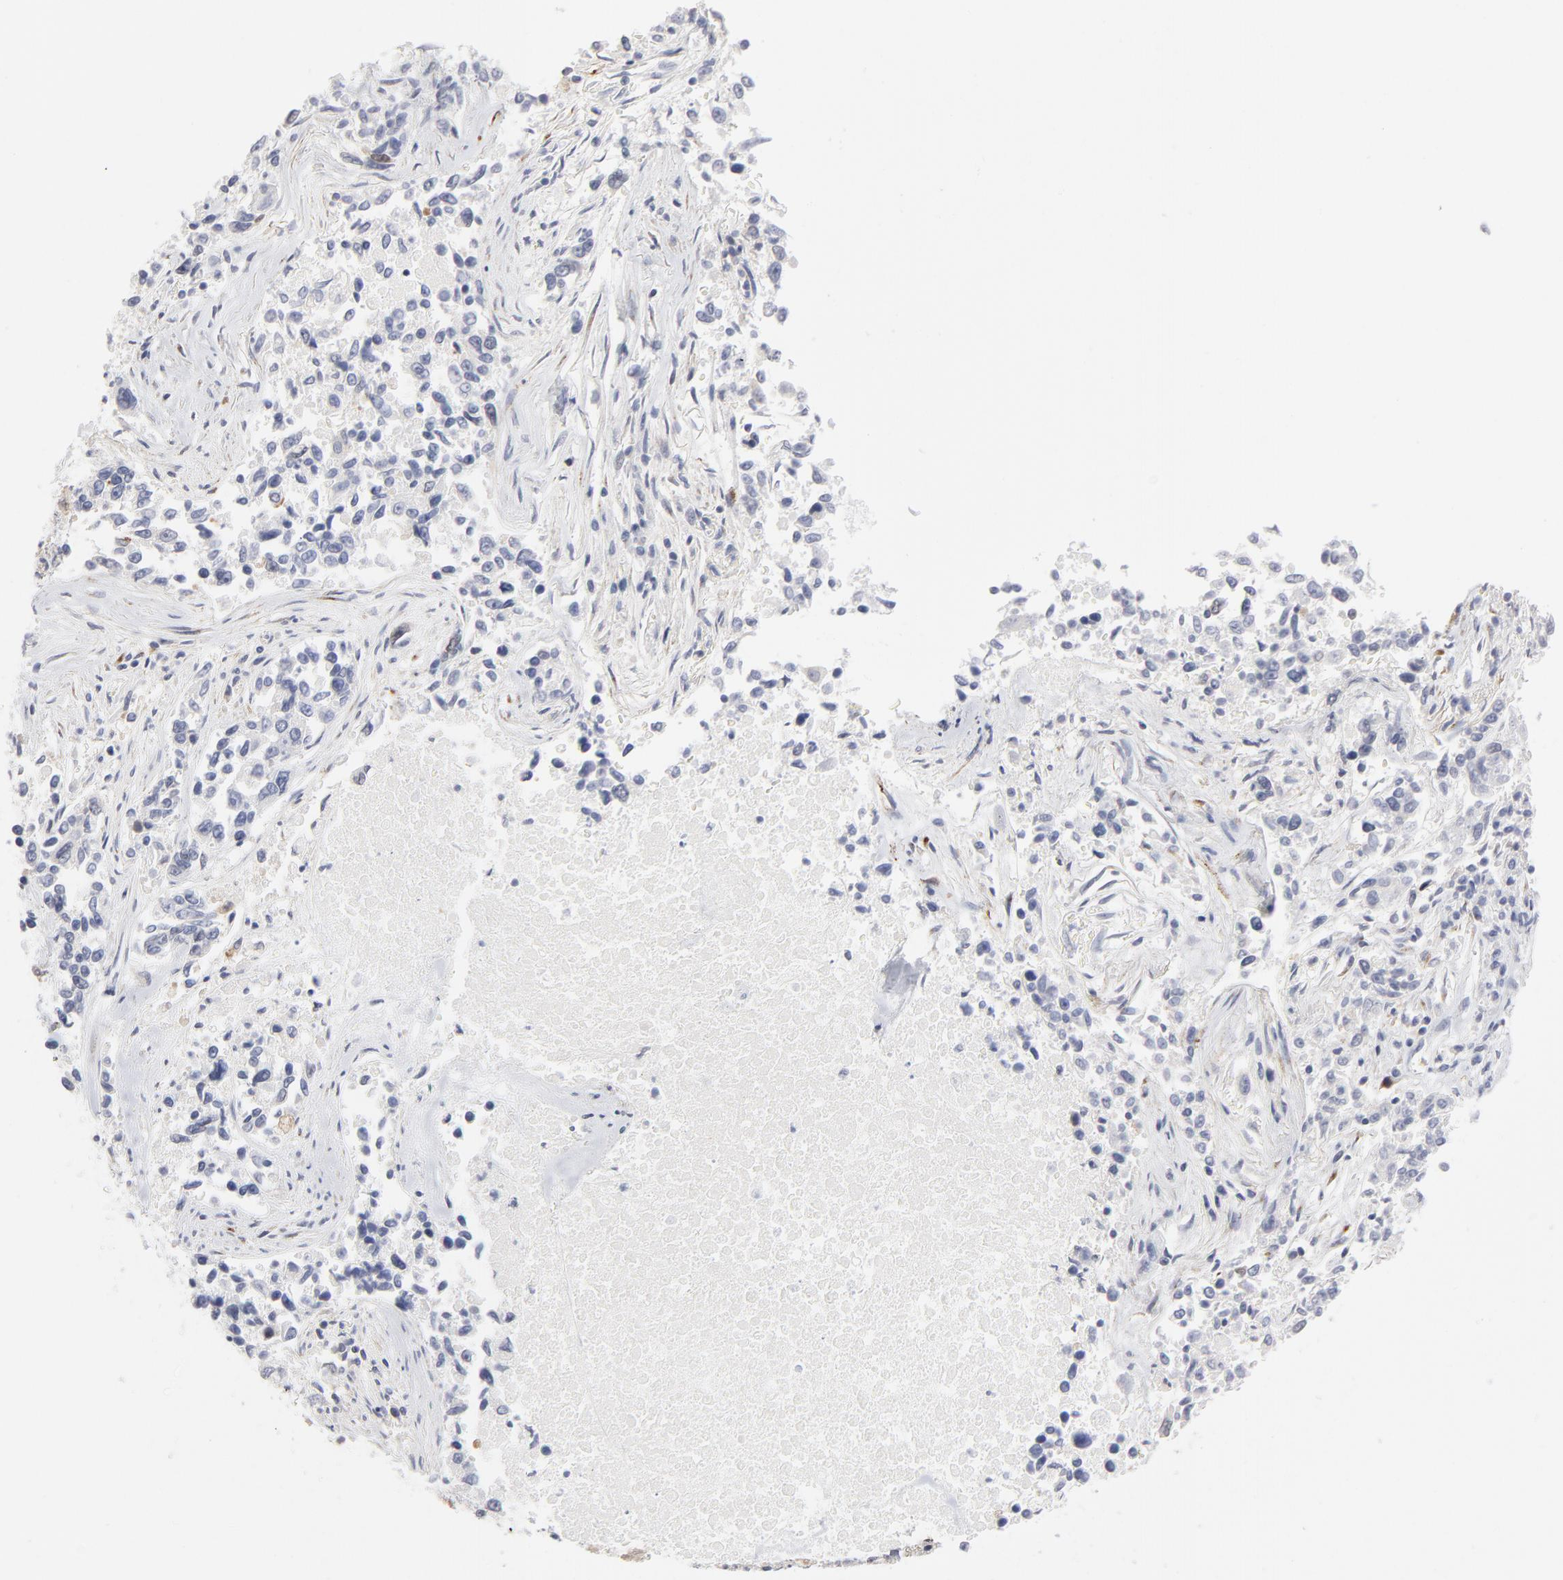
{"staining": {"intensity": "moderate", "quantity": "<25%", "location": "nuclear"}, "tissue": "lung cancer", "cell_type": "Tumor cells", "image_type": "cancer", "snomed": [{"axis": "morphology", "description": "Adenocarcinoma, NOS"}, {"axis": "topography", "description": "Lung"}], "caption": "About <25% of tumor cells in adenocarcinoma (lung) reveal moderate nuclear protein staining as visualized by brown immunohistochemical staining.", "gene": "AURKA", "patient": {"sex": "male", "age": 84}}